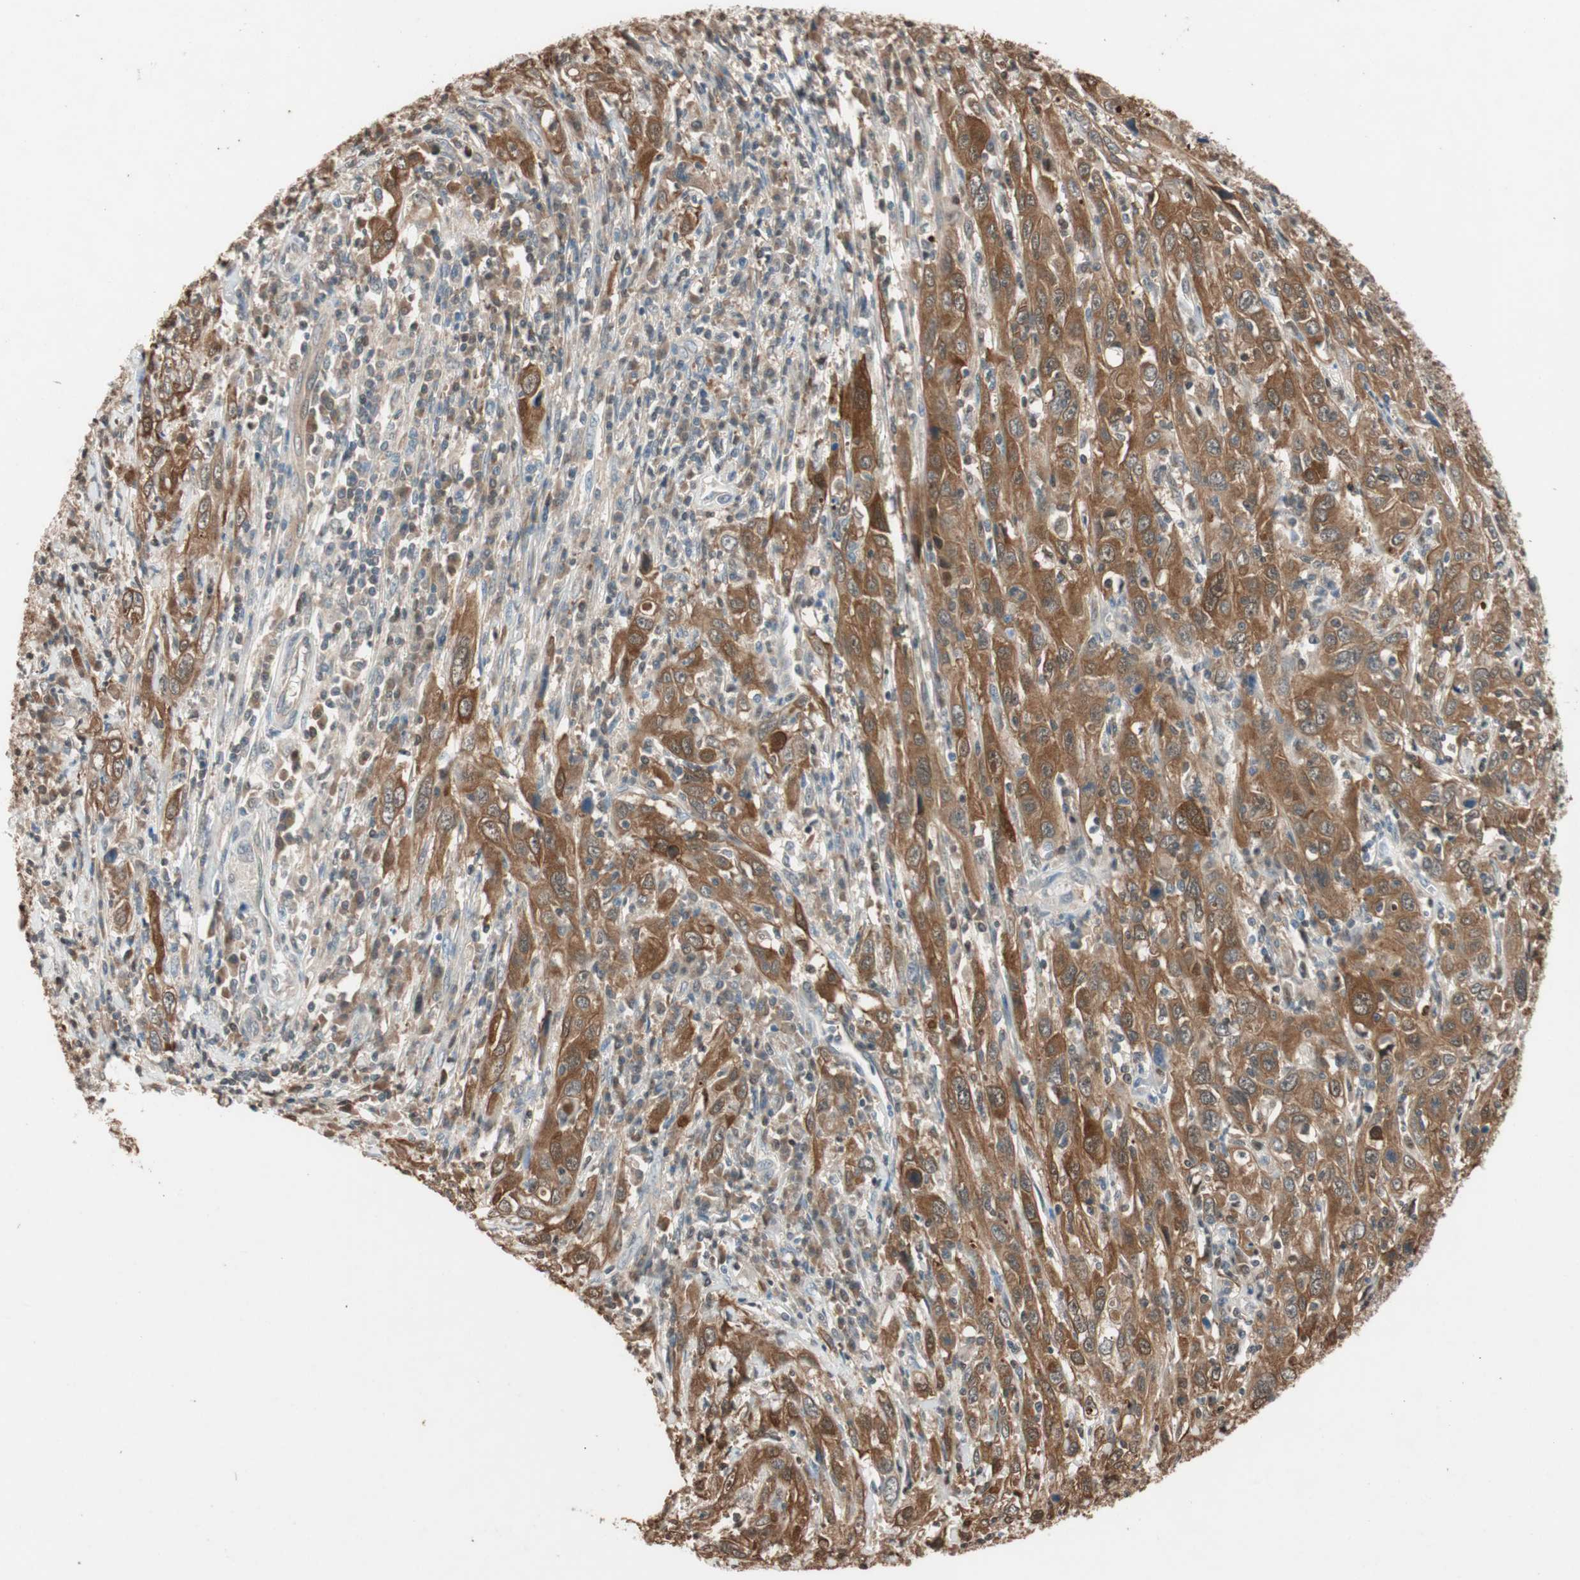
{"staining": {"intensity": "strong", "quantity": "<25%", "location": "cytoplasmic/membranous,nuclear"}, "tissue": "cervical cancer", "cell_type": "Tumor cells", "image_type": "cancer", "snomed": [{"axis": "morphology", "description": "Squamous cell carcinoma, NOS"}, {"axis": "topography", "description": "Cervix"}], "caption": "About <25% of tumor cells in cervical cancer (squamous cell carcinoma) display strong cytoplasmic/membranous and nuclear protein positivity as visualized by brown immunohistochemical staining.", "gene": "SERPINB5", "patient": {"sex": "female", "age": 46}}